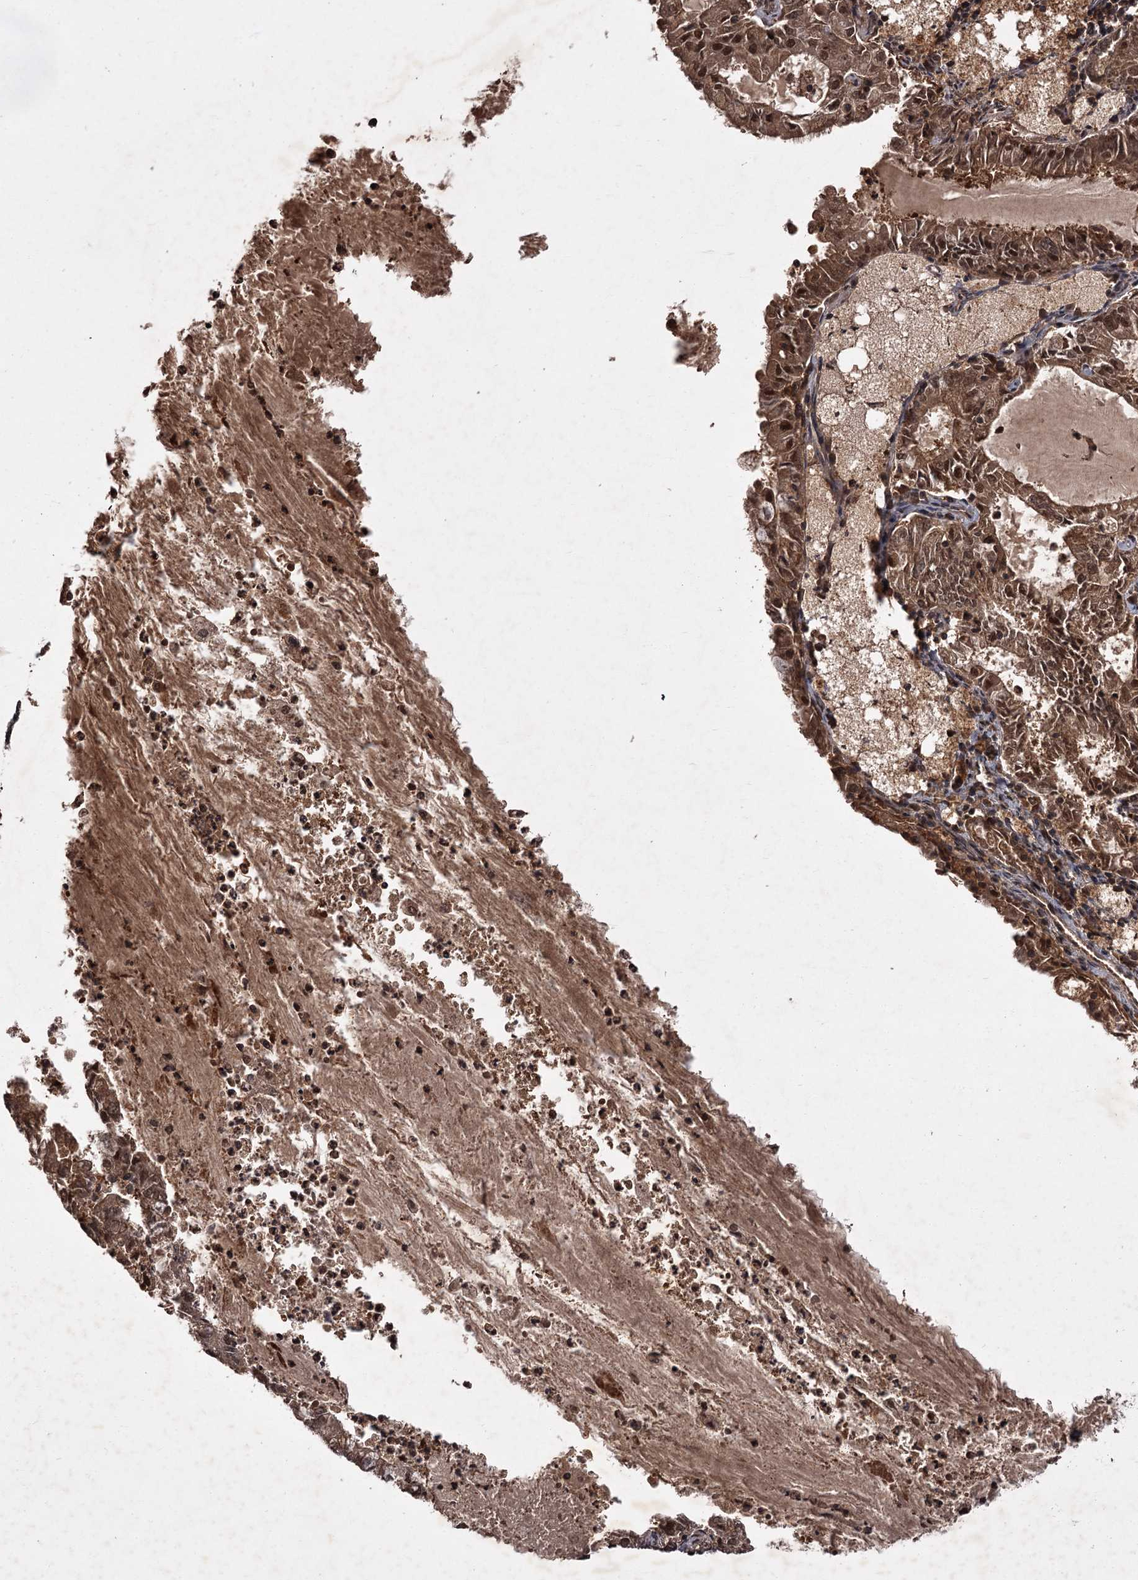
{"staining": {"intensity": "moderate", "quantity": ">75%", "location": "cytoplasmic/membranous,nuclear"}, "tissue": "endometrial cancer", "cell_type": "Tumor cells", "image_type": "cancer", "snomed": [{"axis": "morphology", "description": "Adenocarcinoma, NOS"}, {"axis": "topography", "description": "Endometrium"}], "caption": "Tumor cells display medium levels of moderate cytoplasmic/membranous and nuclear staining in about >75% of cells in endometrial adenocarcinoma.", "gene": "TBC1D23", "patient": {"sex": "female", "age": 57}}